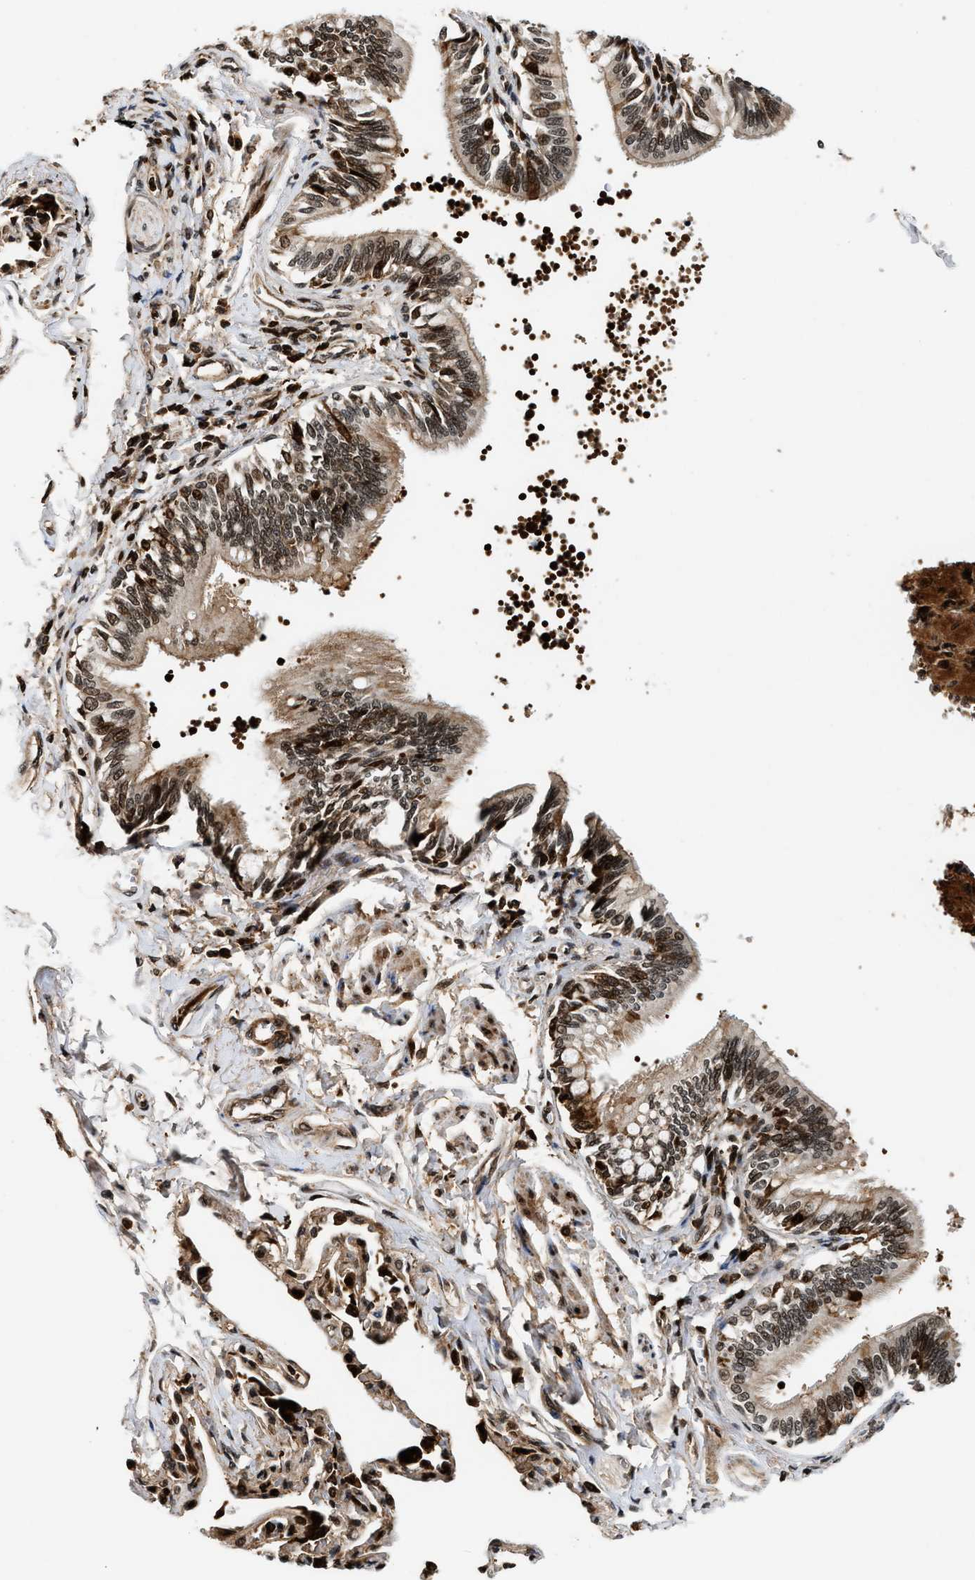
{"staining": {"intensity": "strong", "quantity": ">75%", "location": "cytoplasmic/membranous,nuclear"}, "tissue": "bronchus", "cell_type": "Respiratory epithelial cells", "image_type": "normal", "snomed": [{"axis": "morphology", "description": "Normal tissue, NOS"}, {"axis": "topography", "description": "Lung"}], "caption": "An image of bronchus stained for a protein shows strong cytoplasmic/membranous,nuclear brown staining in respiratory epithelial cells.", "gene": "MDM2", "patient": {"sex": "male", "age": 64}}